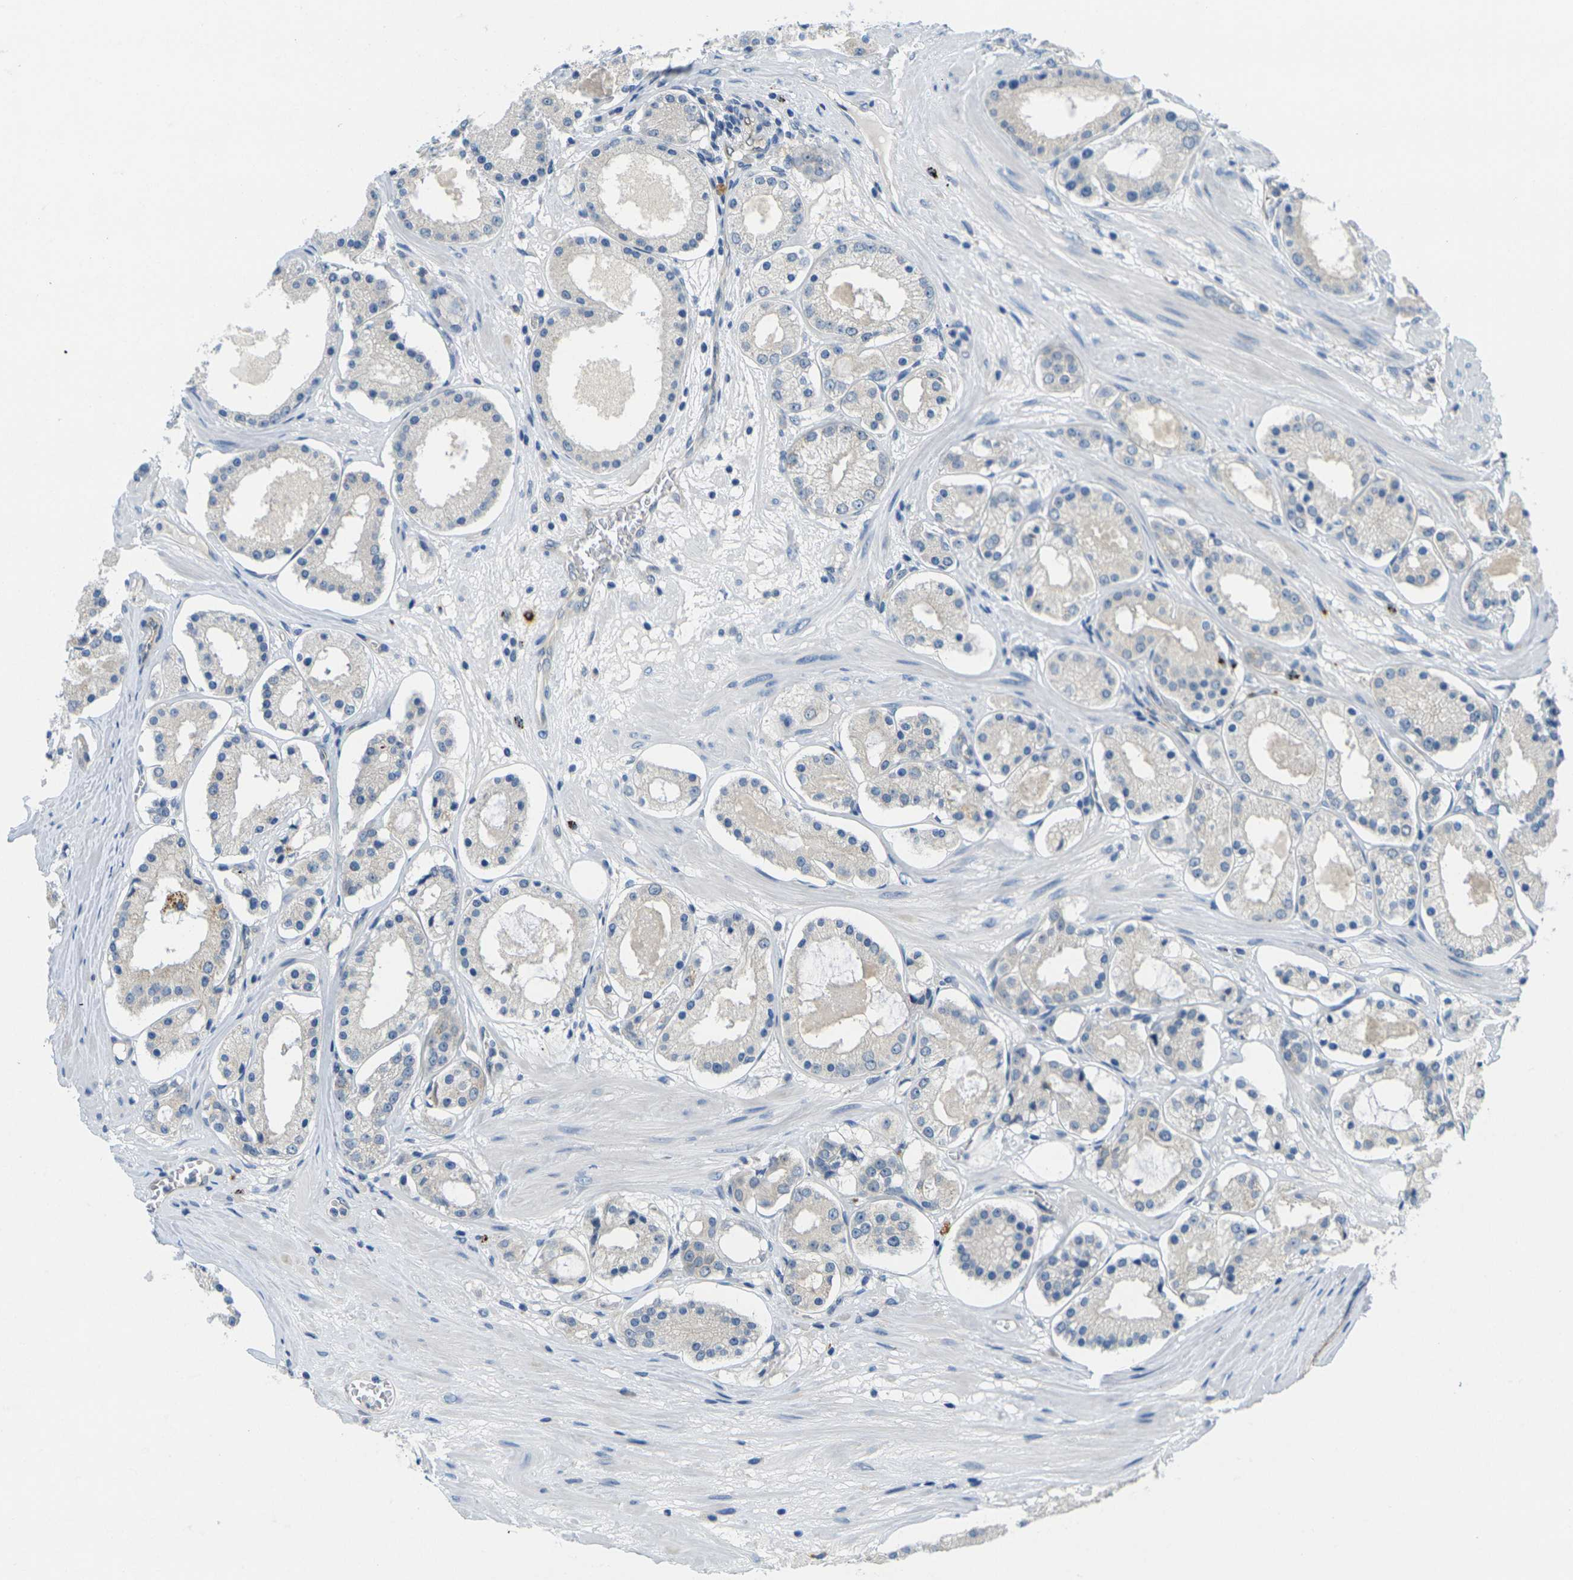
{"staining": {"intensity": "negative", "quantity": "none", "location": "none"}, "tissue": "prostate cancer", "cell_type": "Tumor cells", "image_type": "cancer", "snomed": [{"axis": "morphology", "description": "Adenocarcinoma, High grade"}, {"axis": "topography", "description": "Prostate"}], "caption": "There is no significant staining in tumor cells of prostate high-grade adenocarcinoma.", "gene": "CYP2C8", "patient": {"sex": "male", "age": 66}}